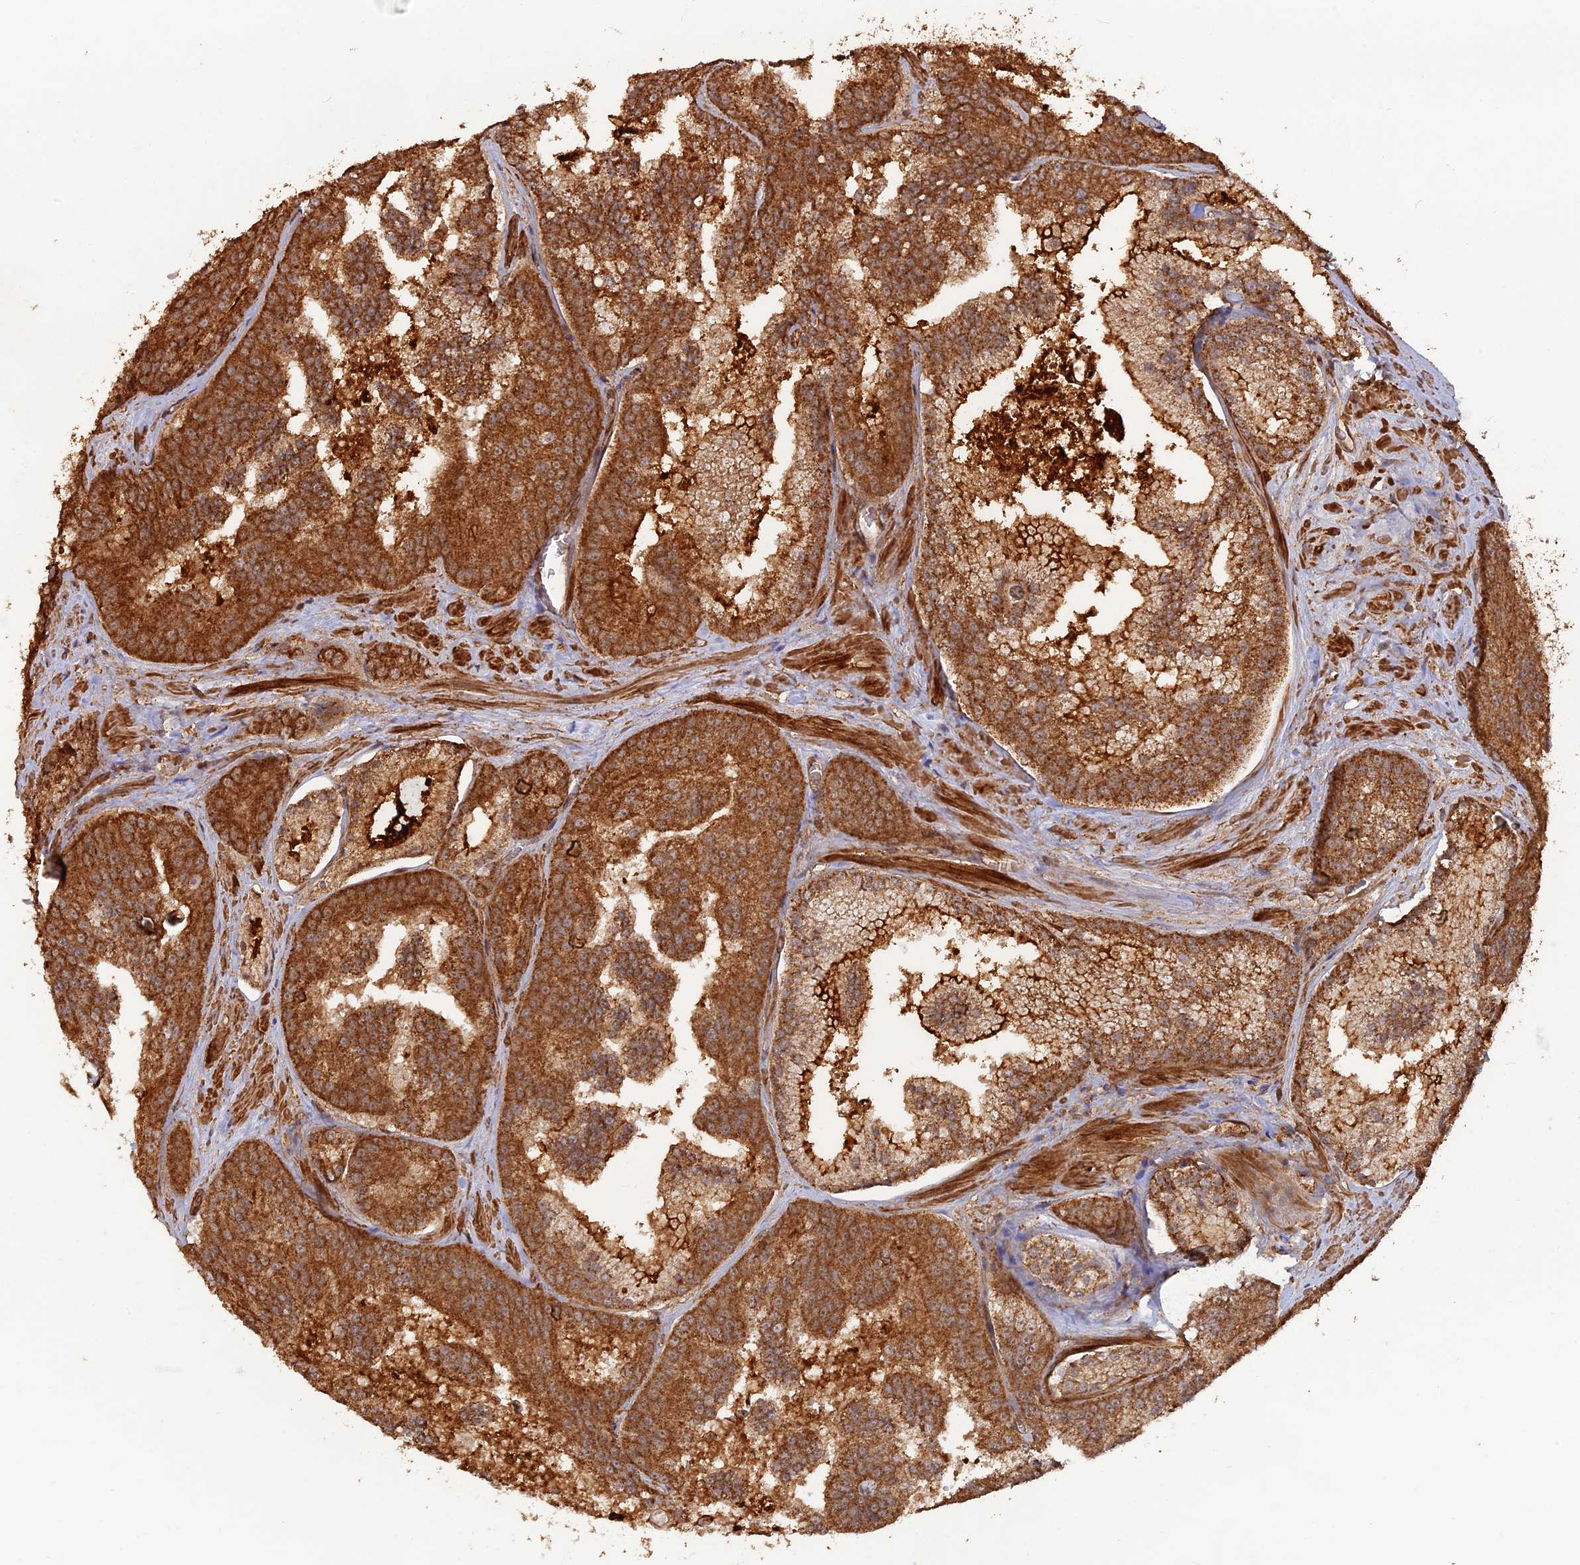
{"staining": {"intensity": "strong", "quantity": ">75%", "location": "cytoplasmic/membranous"}, "tissue": "prostate cancer", "cell_type": "Tumor cells", "image_type": "cancer", "snomed": [{"axis": "morphology", "description": "Adenocarcinoma, High grade"}, {"axis": "topography", "description": "Prostate"}], "caption": "Prostate cancer (adenocarcinoma (high-grade)) stained with a protein marker reveals strong staining in tumor cells.", "gene": "CCDC174", "patient": {"sex": "male", "age": 61}}